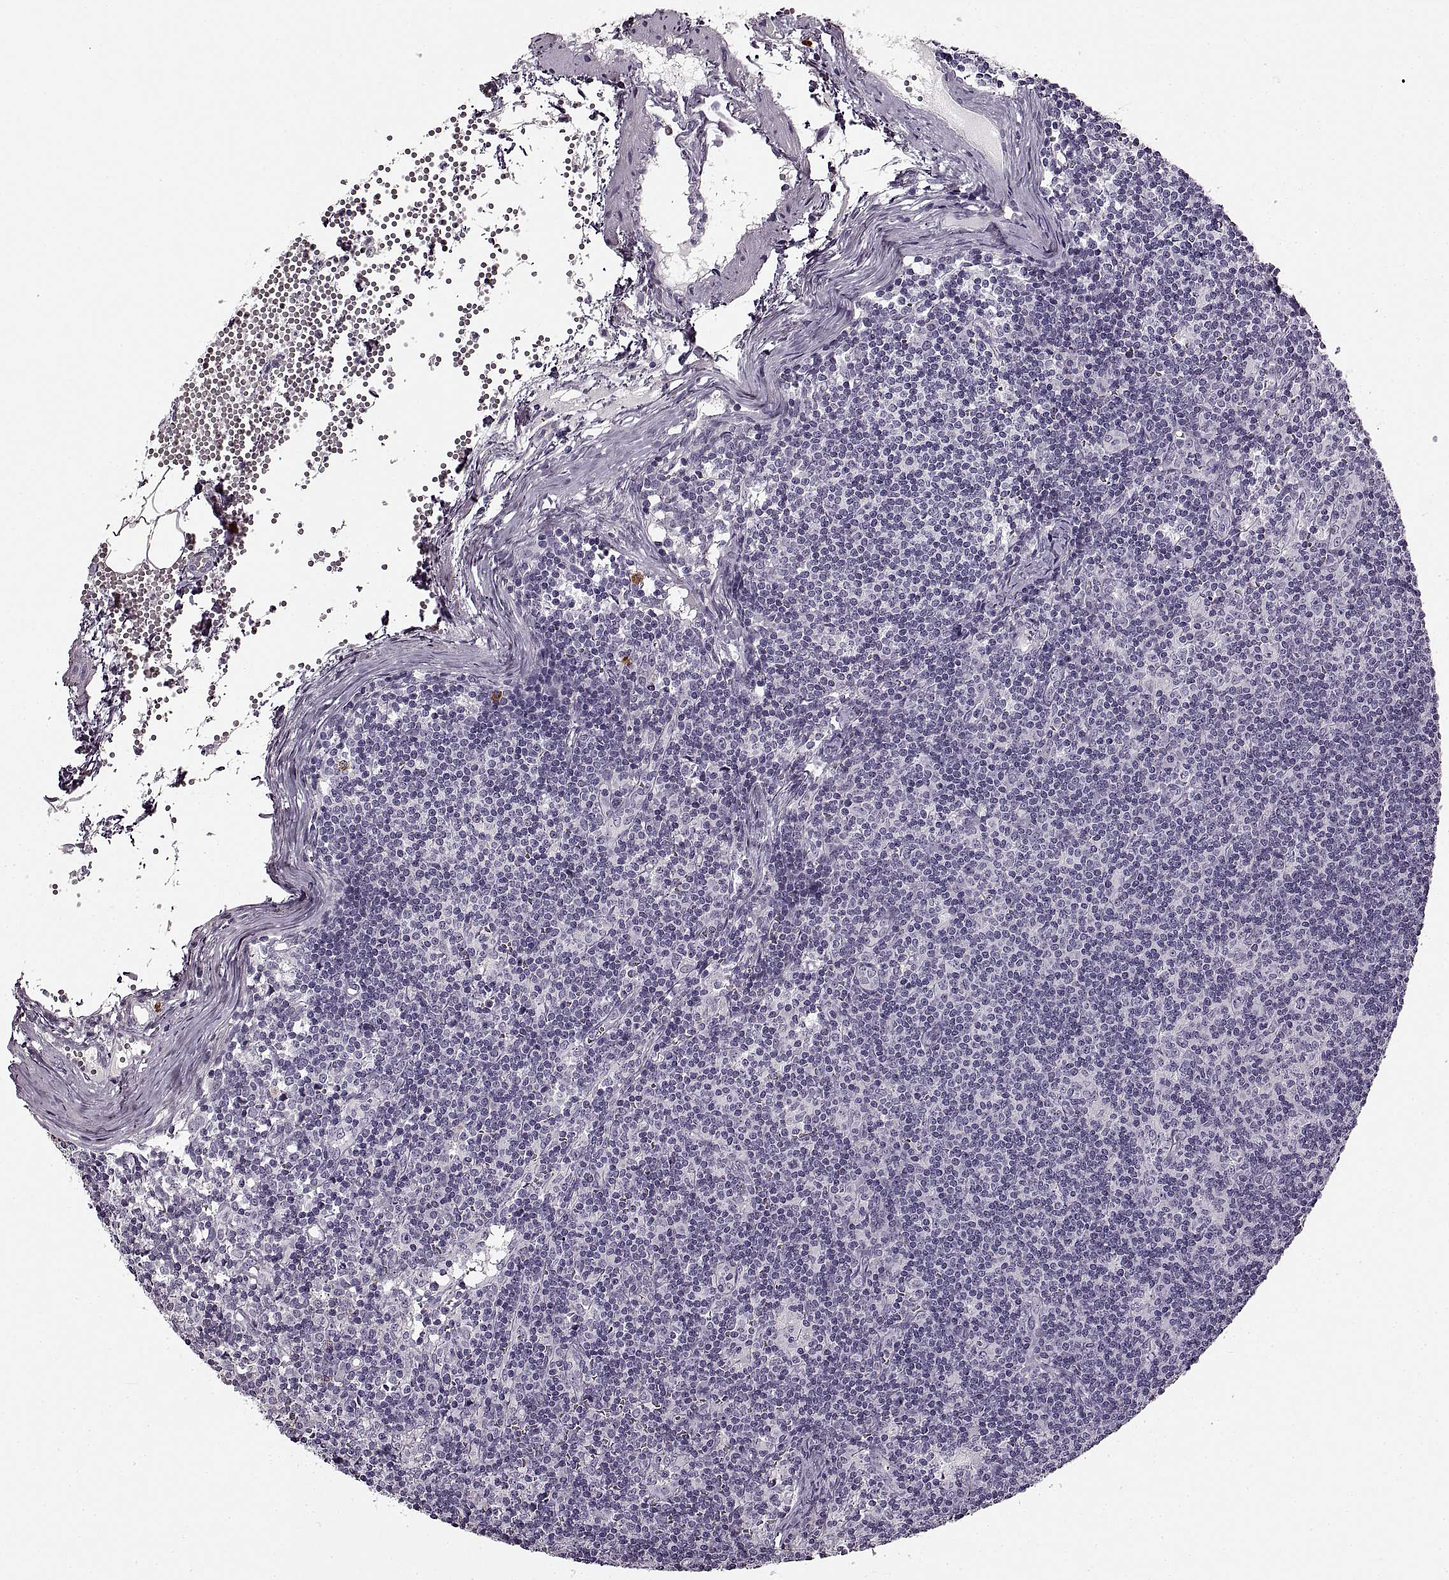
{"staining": {"intensity": "negative", "quantity": "none", "location": "none"}, "tissue": "lymph node", "cell_type": "Germinal center cells", "image_type": "normal", "snomed": [{"axis": "morphology", "description": "Normal tissue, NOS"}, {"axis": "topography", "description": "Lymph node"}], "caption": "The IHC photomicrograph has no significant staining in germinal center cells of lymph node. (DAB IHC visualized using brightfield microscopy, high magnification).", "gene": "CNTN1", "patient": {"sex": "female", "age": 52}}